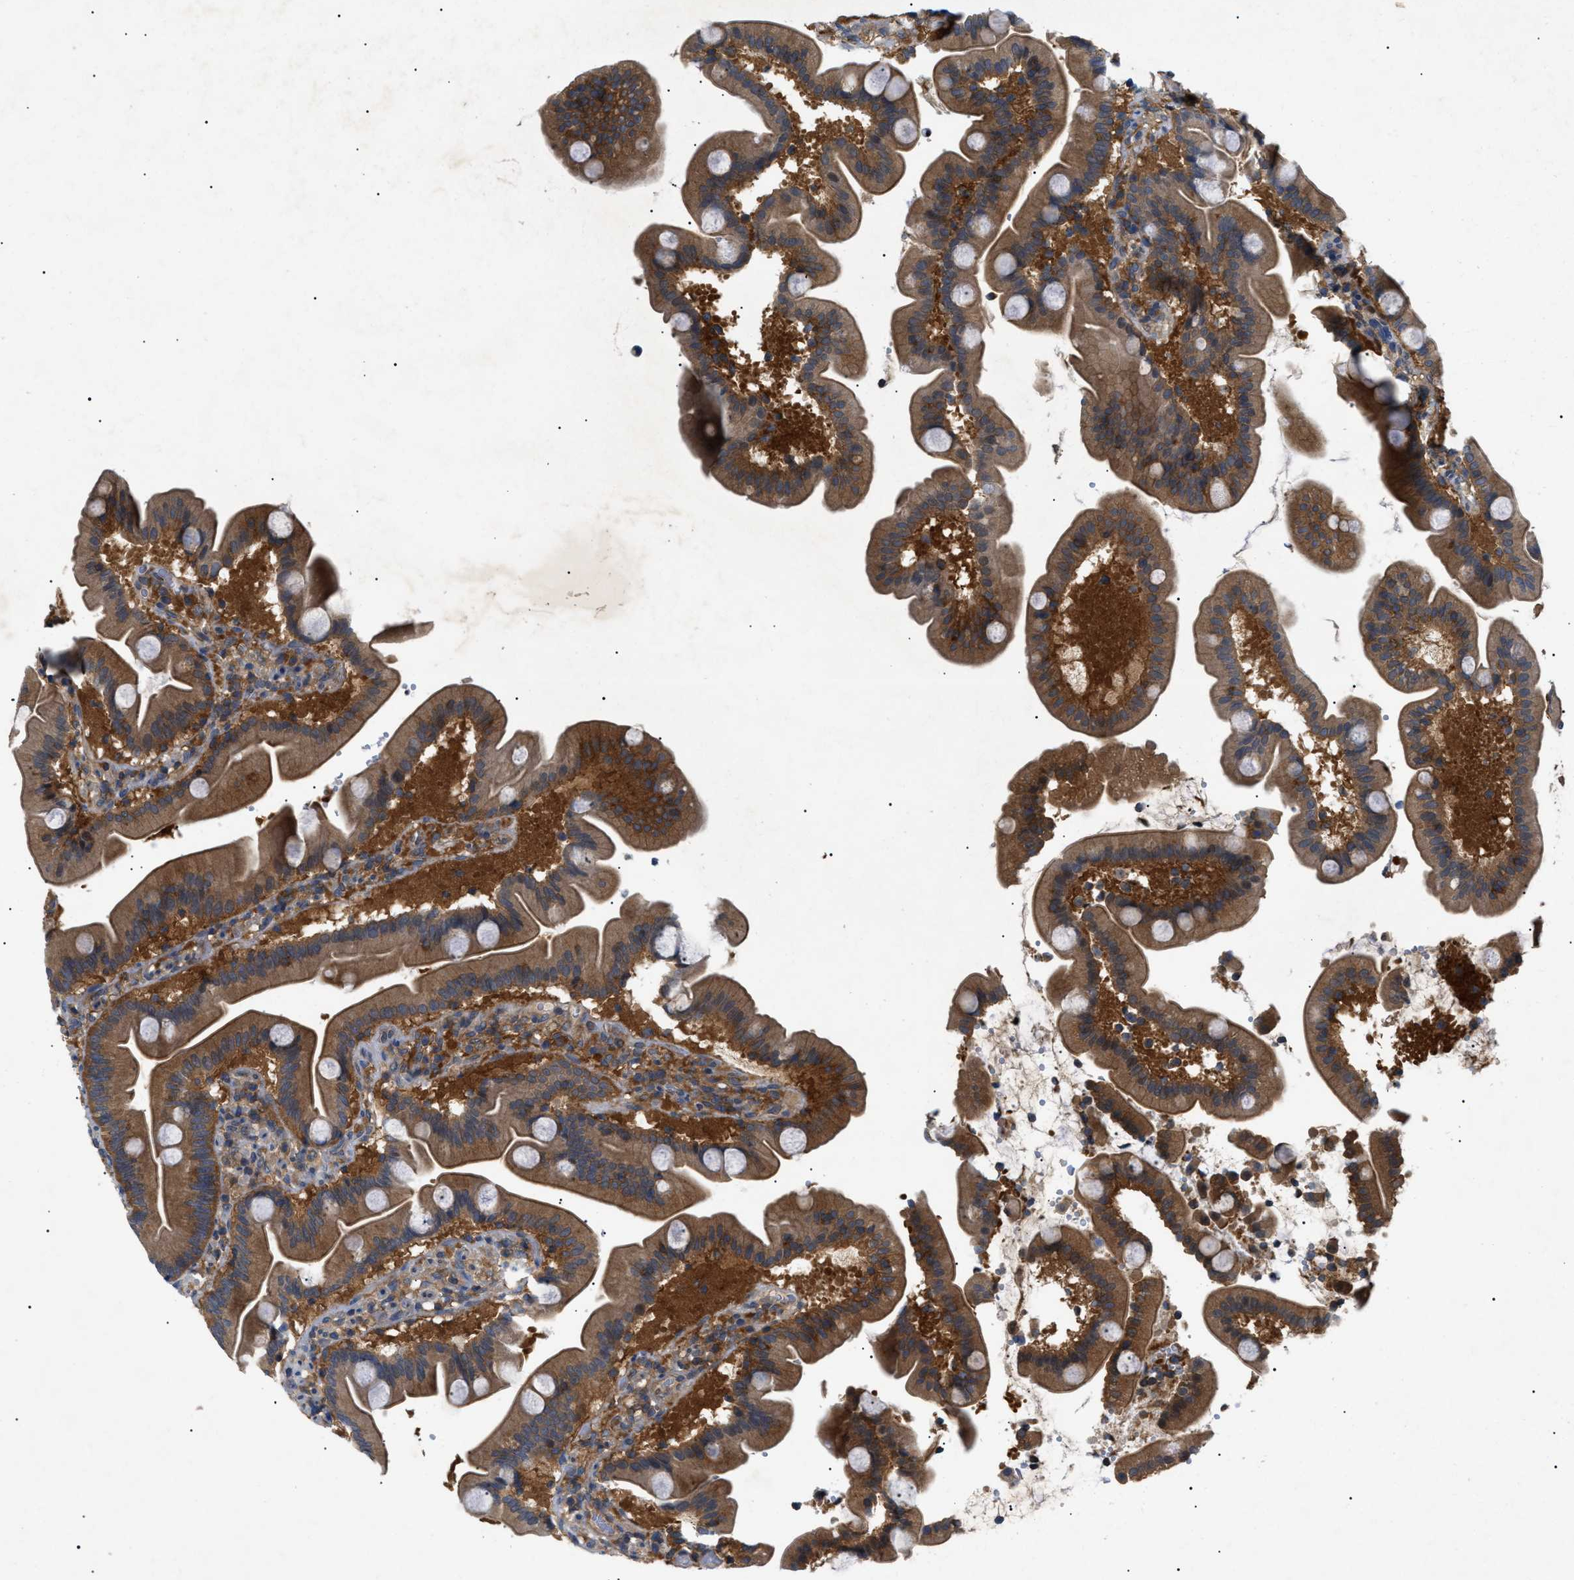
{"staining": {"intensity": "strong", "quantity": ">75%", "location": "cytoplasmic/membranous"}, "tissue": "duodenum", "cell_type": "Glandular cells", "image_type": "normal", "snomed": [{"axis": "morphology", "description": "Normal tissue, NOS"}, {"axis": "topography", "description": "Duodenum"}], "caption": "An image showing strong cytoplasmic/membranous positivity in about >75% of glandular cells in unremarkable duodenum, as visualized by brown immunohistochemical staining.", "gene": "RIPK1", "patient": {"sex": "male", "age": 54}}